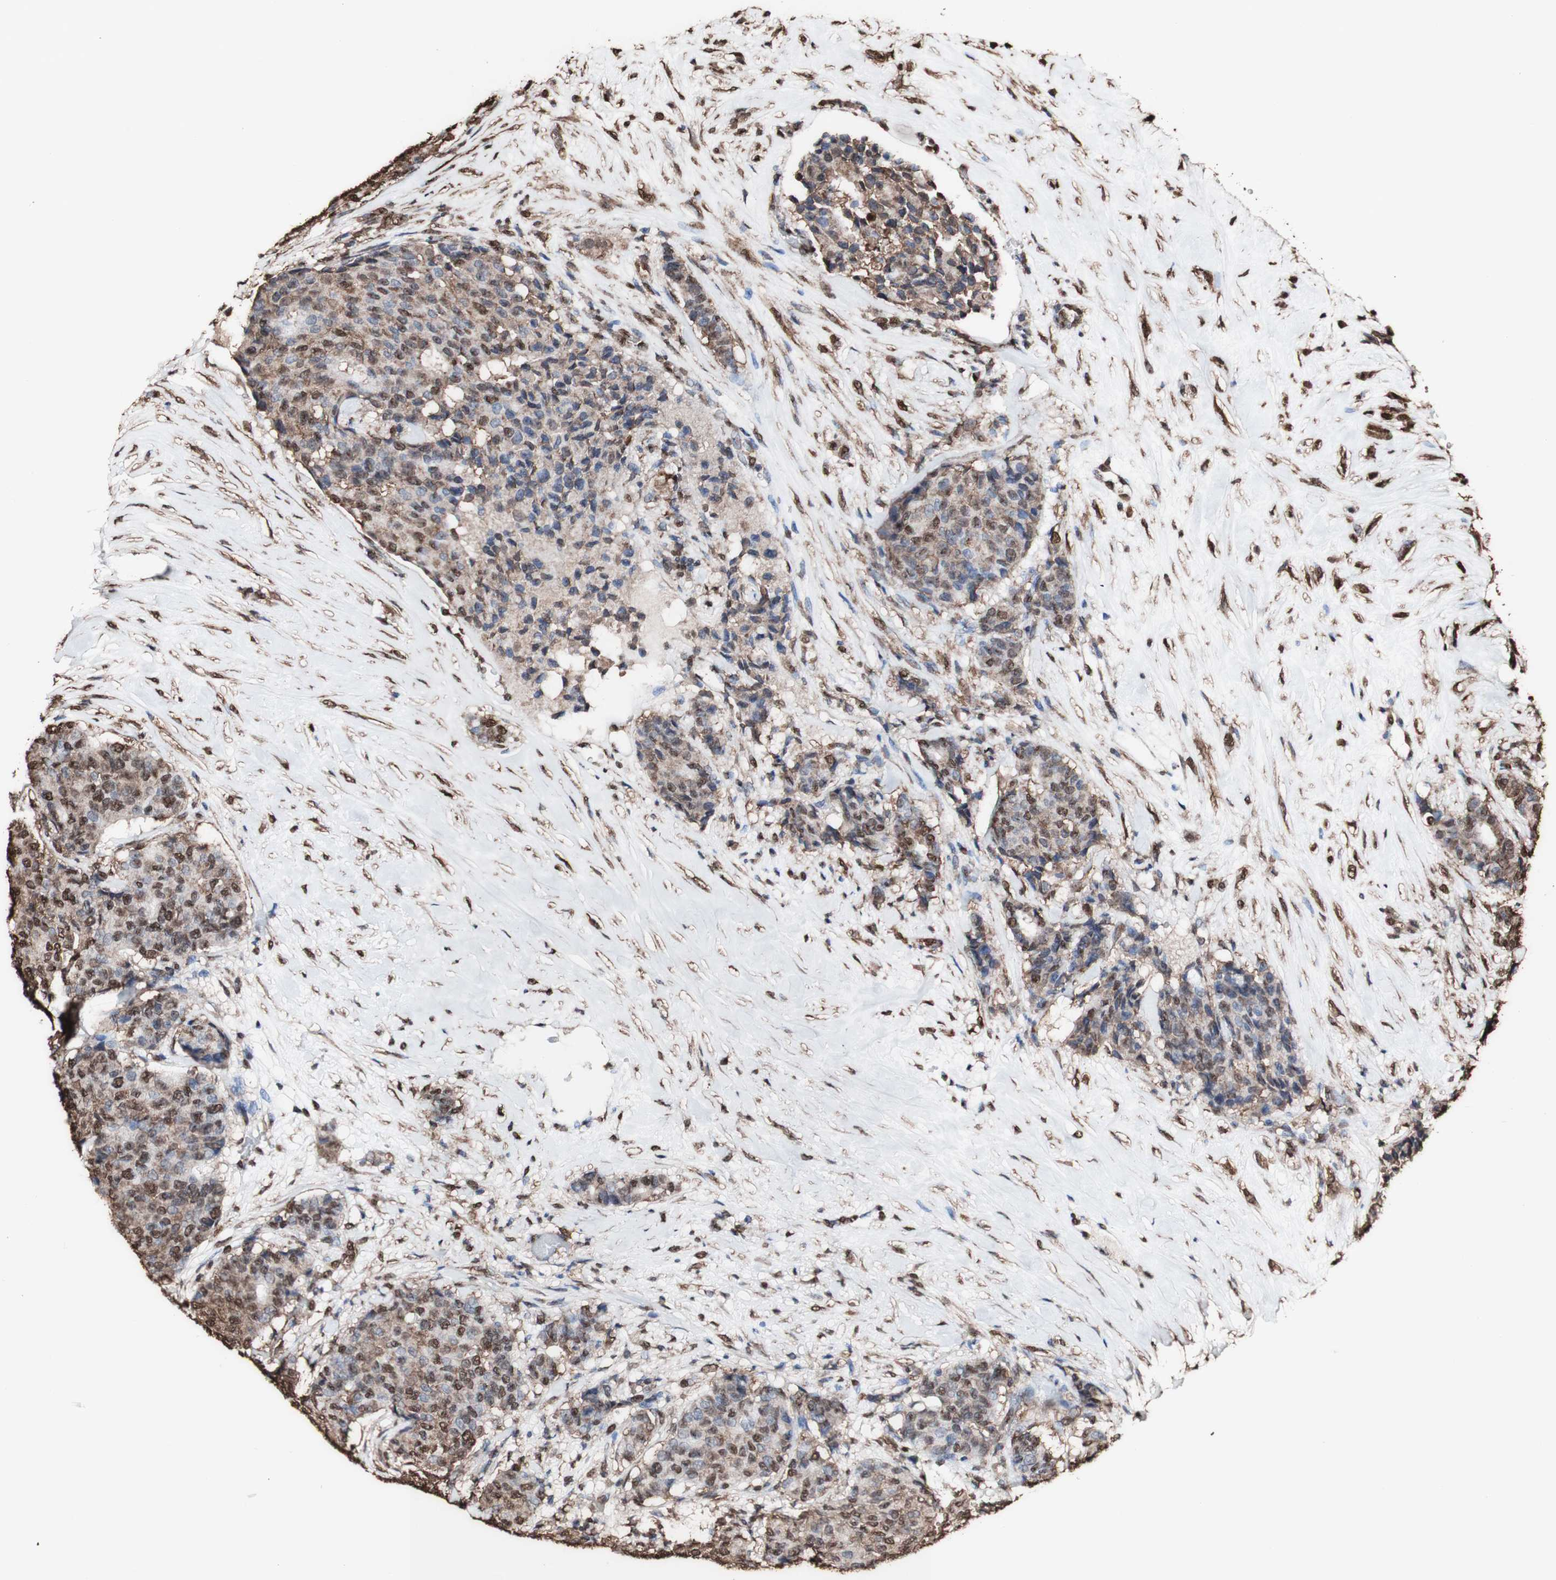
{"staining": {"intensity": "moderate", "quantity": "25%-75%", "location": "cytoplasmic/membranous,nuclear"}, "tissue": "breast cancer", "cell_type": "Tumor cells", "image_type": "cancer", "snomed": [{"axis": "morphology", "description": "Duct carcinoma"}, {"axis": "topography", "description": "Breast"}], "caption": "The micrograph exhibits staining of breast cancer, revealing moderate cytoplasmic/membranous and nuclear protein staining (brown color) within tumor cells. The protein of interest is stained brown, and the nuclei are stained in blue (DAB IHC with brightfield microscopy, high magnification).", "gene": "PIDD1", "patient": {"sex": "female", "age": 75}}